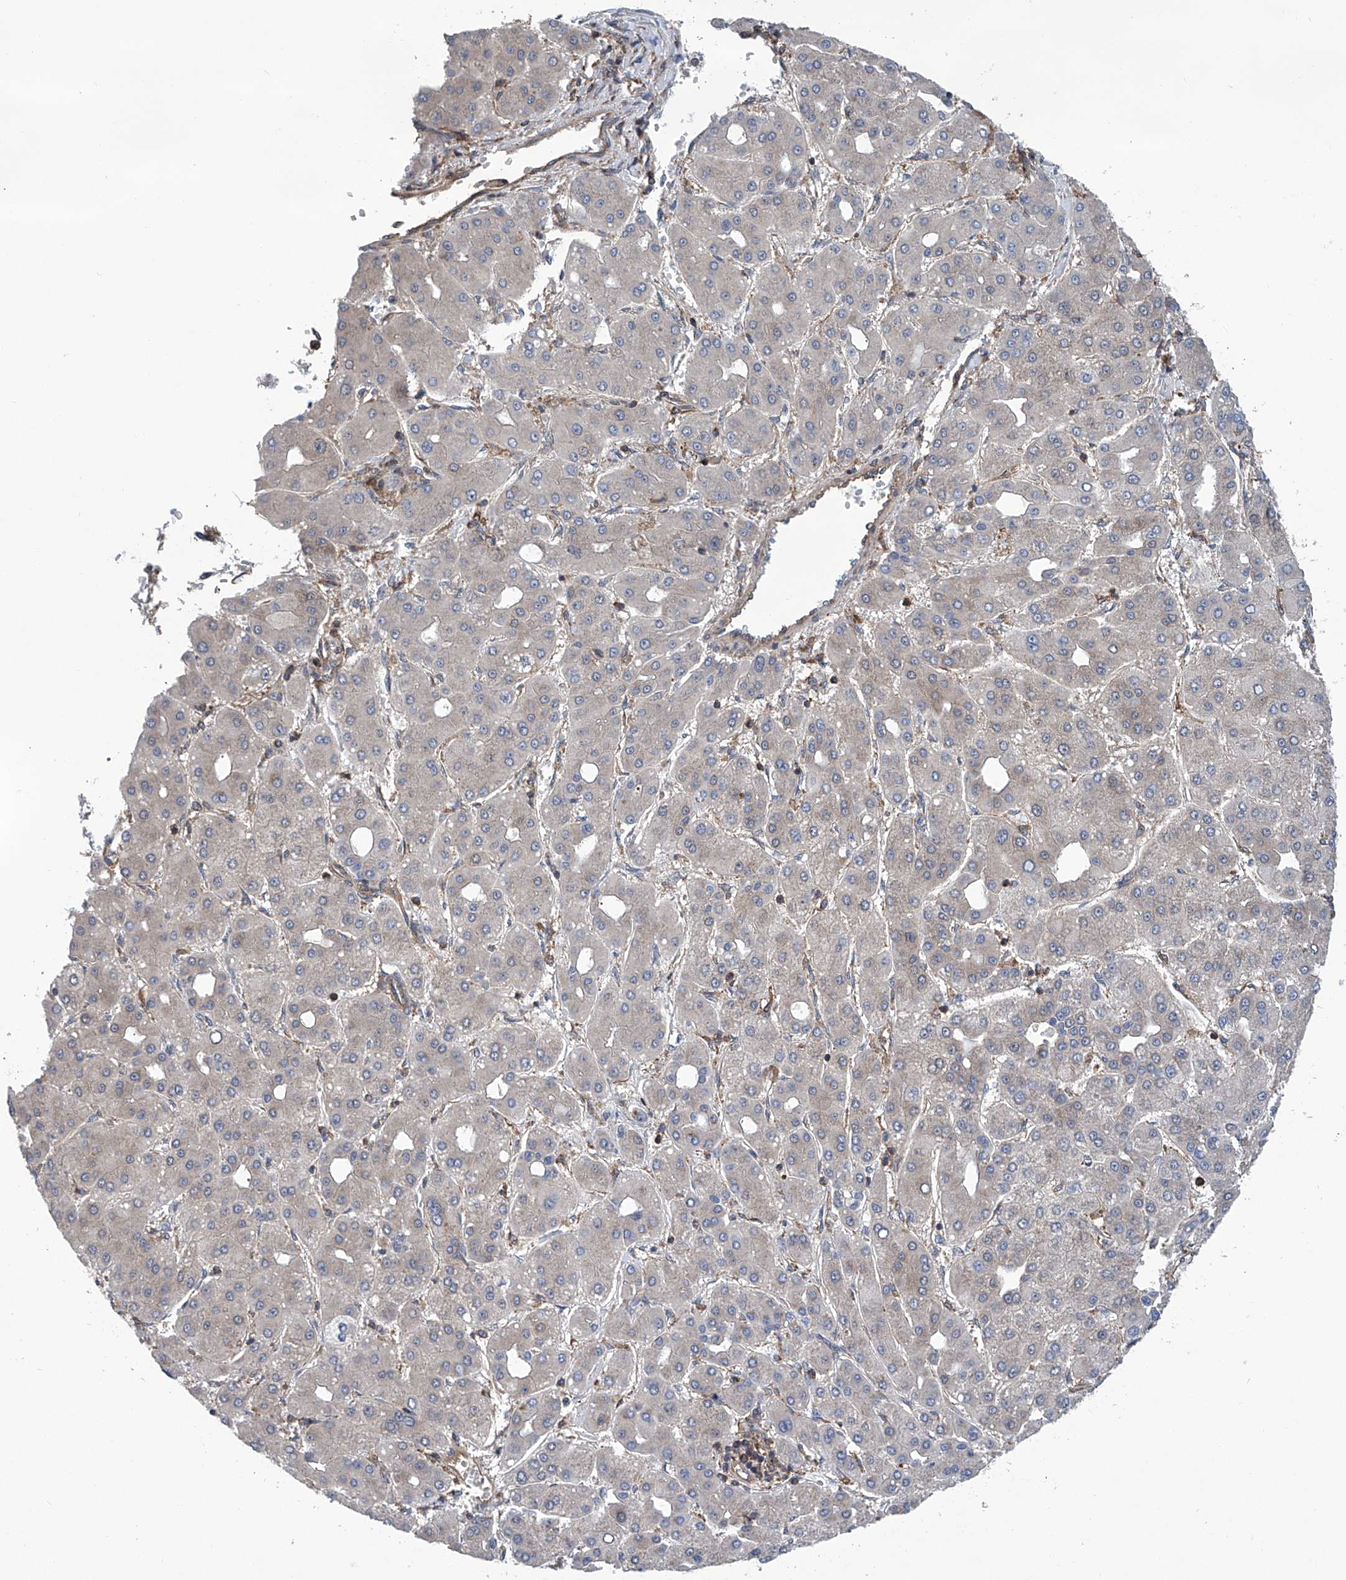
{"staining": {"intensity": "negative", "quantity": "none", "location": "none"}, "tissue": "liver cancer", "cell_type": "Tumor cells", "image_type": "cancer", "snomed": [{"axis": "morphology", "description": "Carcinoma, Hepatocellular, NOS"}, {"axis": "topography", "description": "Liver"}], "caption": "This is an IHC histopathology image of human liver hepatocellular carcinoma. There is no expression in tumor cells.", "gene": "SMAP1", "patient": {"sex": "male", "age": 65}}